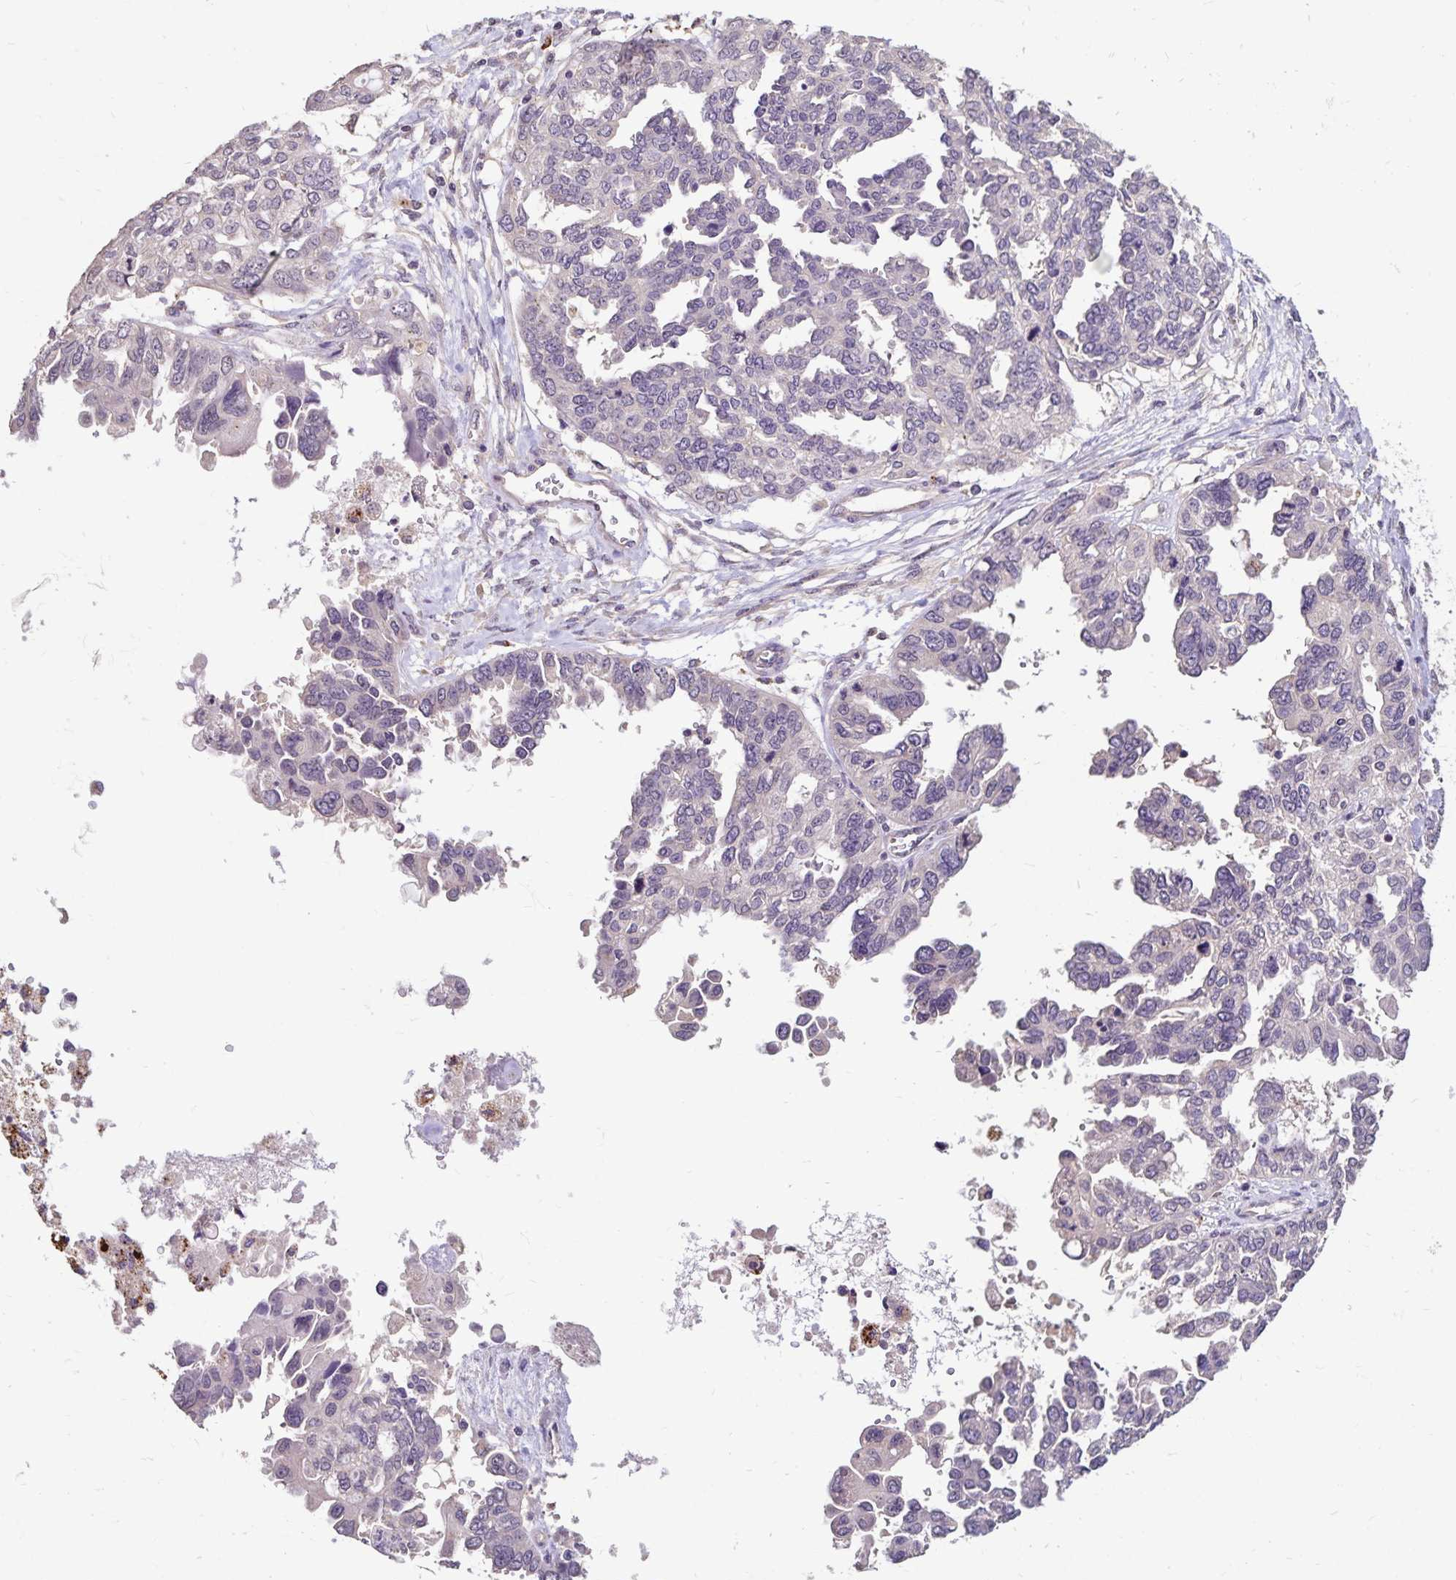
{"staining": {"intensity": "negative", "quantity": "none", "location": "none"}, "tissue": "ovarian cancer", "cell_type": "Tumor cells", "image_type": "cancer", "snomed": [{"axis": "morphology", "description": "Cystadenocarcinoma, serous, NOS"}, {"axis": "topography", "description": "Ovary"}], "caption": "Ovarian cancer (serous cystadenocarcinoma) stained for a protein using IHC reveals no expression tumor cells.", "gene": "EMC10", "patient": {"sex": "female", "age": 53}}